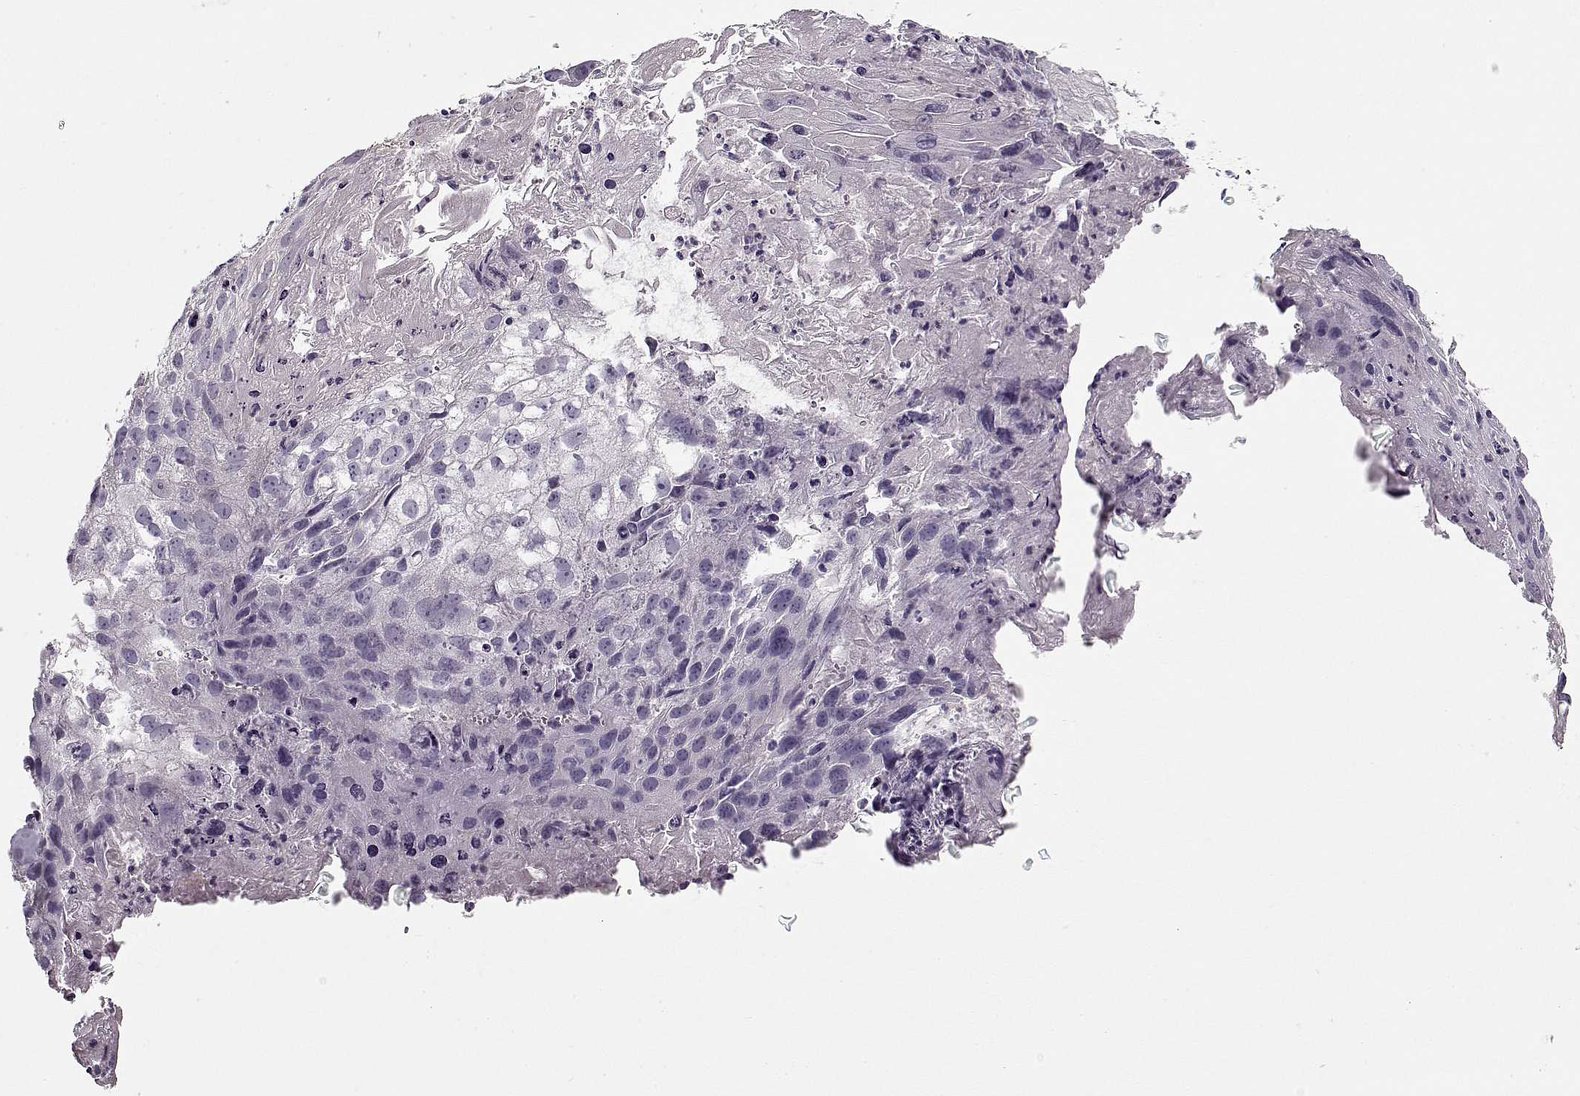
{"staining": {"intensity": "negative", "quantity": "none", "location": "none"}, "tissue": "cervical cancer", "cell_type": "Tumor cells", "image_type": "cancer", "snomed": [{"axis": "morphology", "description": "Squamous cell carcinoma, NOS"}, {"axis": "topography", "description": "Cervix"}], "caption": "This is an immunohistochemistry image of human cervical cancer (squamous cell carcinoma). There is no positivity in tumor cells.", "gene": "CCDC136", "patient": {"sex": "female", "age": 53}}